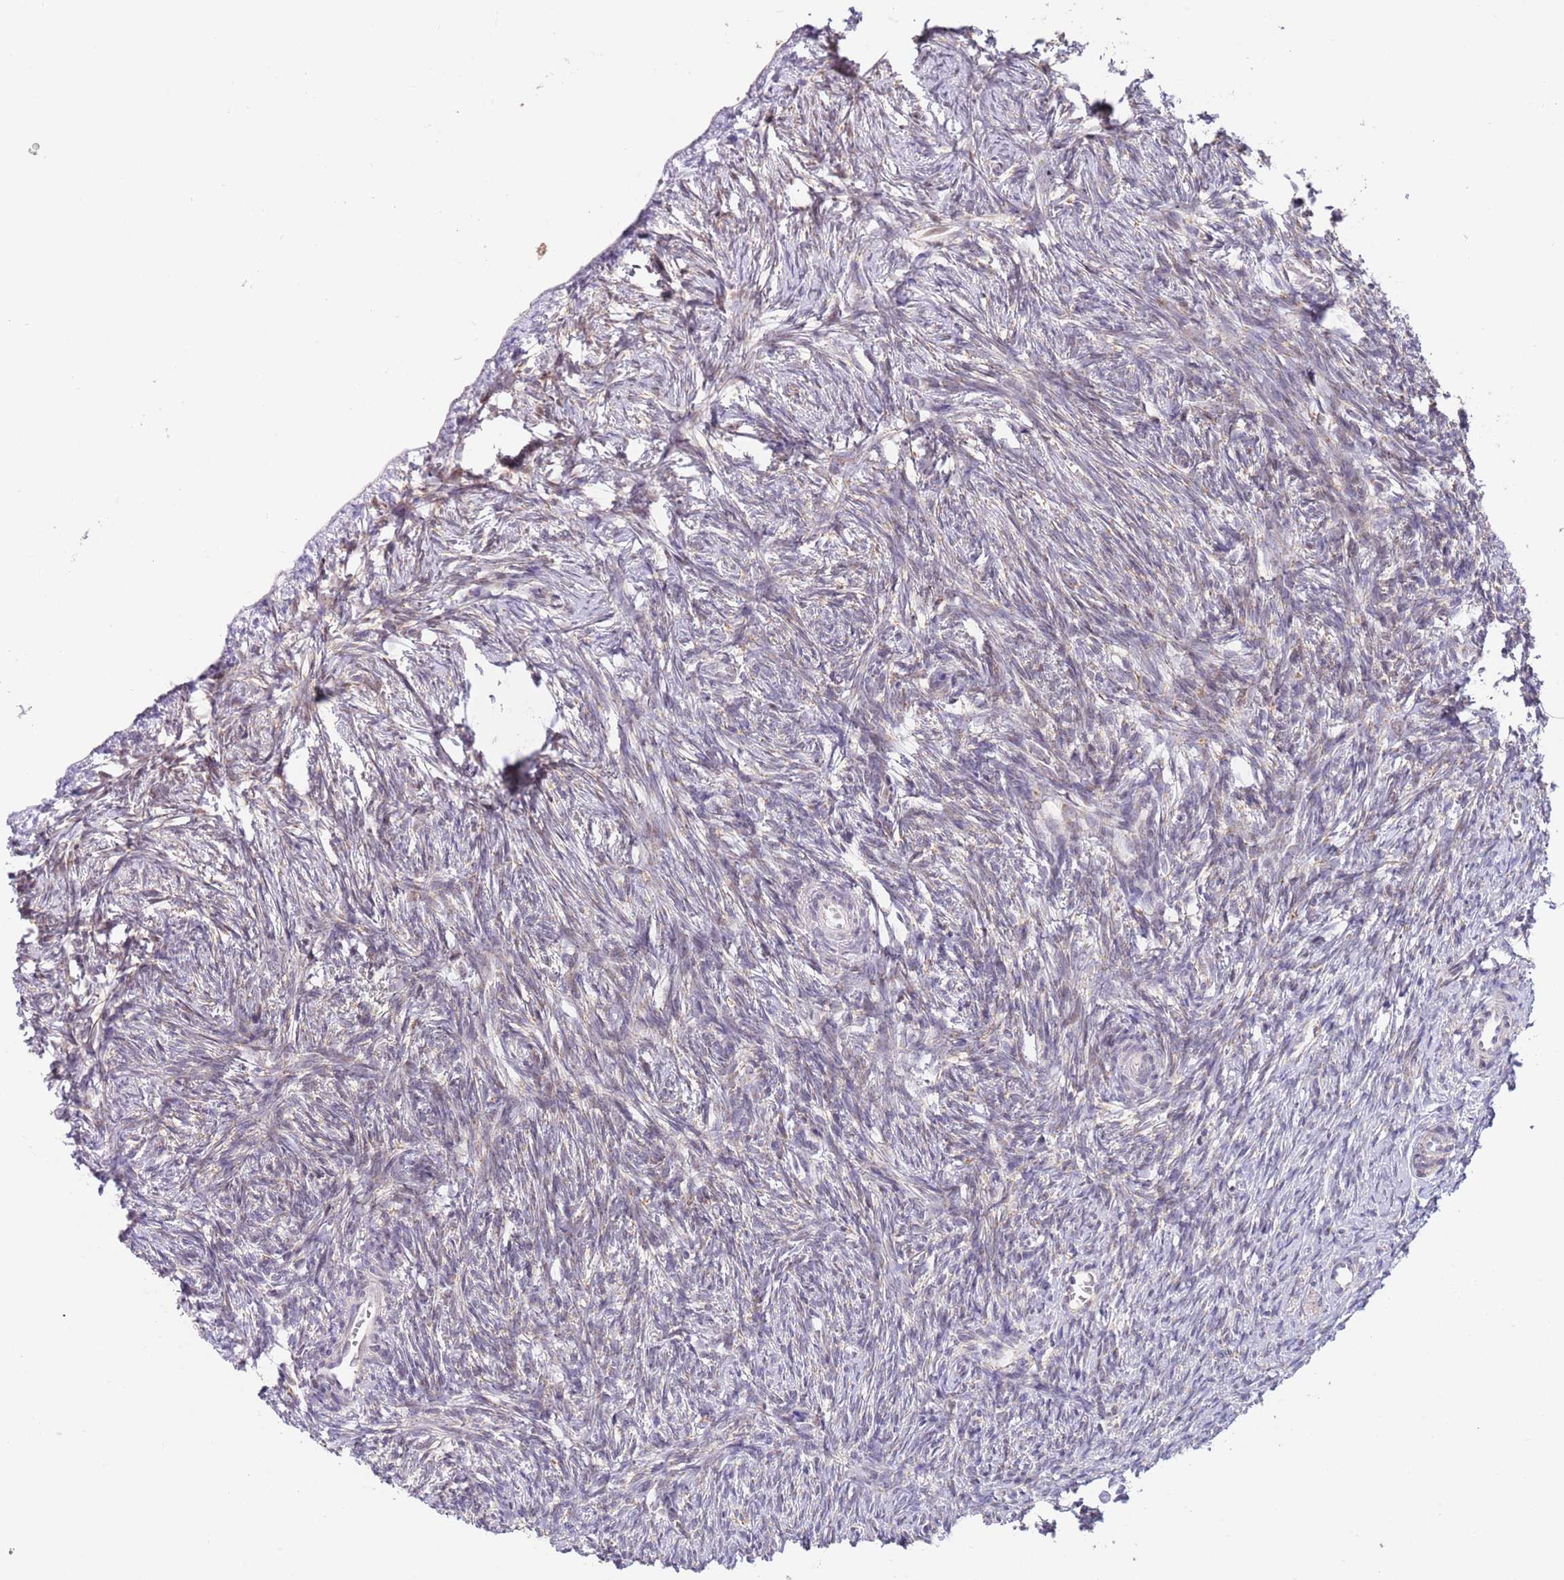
{"staining": {"intensity": "negative", "quantity": "none", "location": "none"}, "tissue": "ovary", "cell_type": "Ovarian stroma cells", "image_type": "normal", "snomed": [{"axis": "morphology", "description": "Normal tissue, NOS"}, {"axis": "topography", "description": "Ovary"}], "caption": "Human ovary stained for a protein using immunohistochemistry reveals no positivity in ovarian stroma cells.", "gene": "TIMM13", "patient": {"sex": "female", "age": 51}}